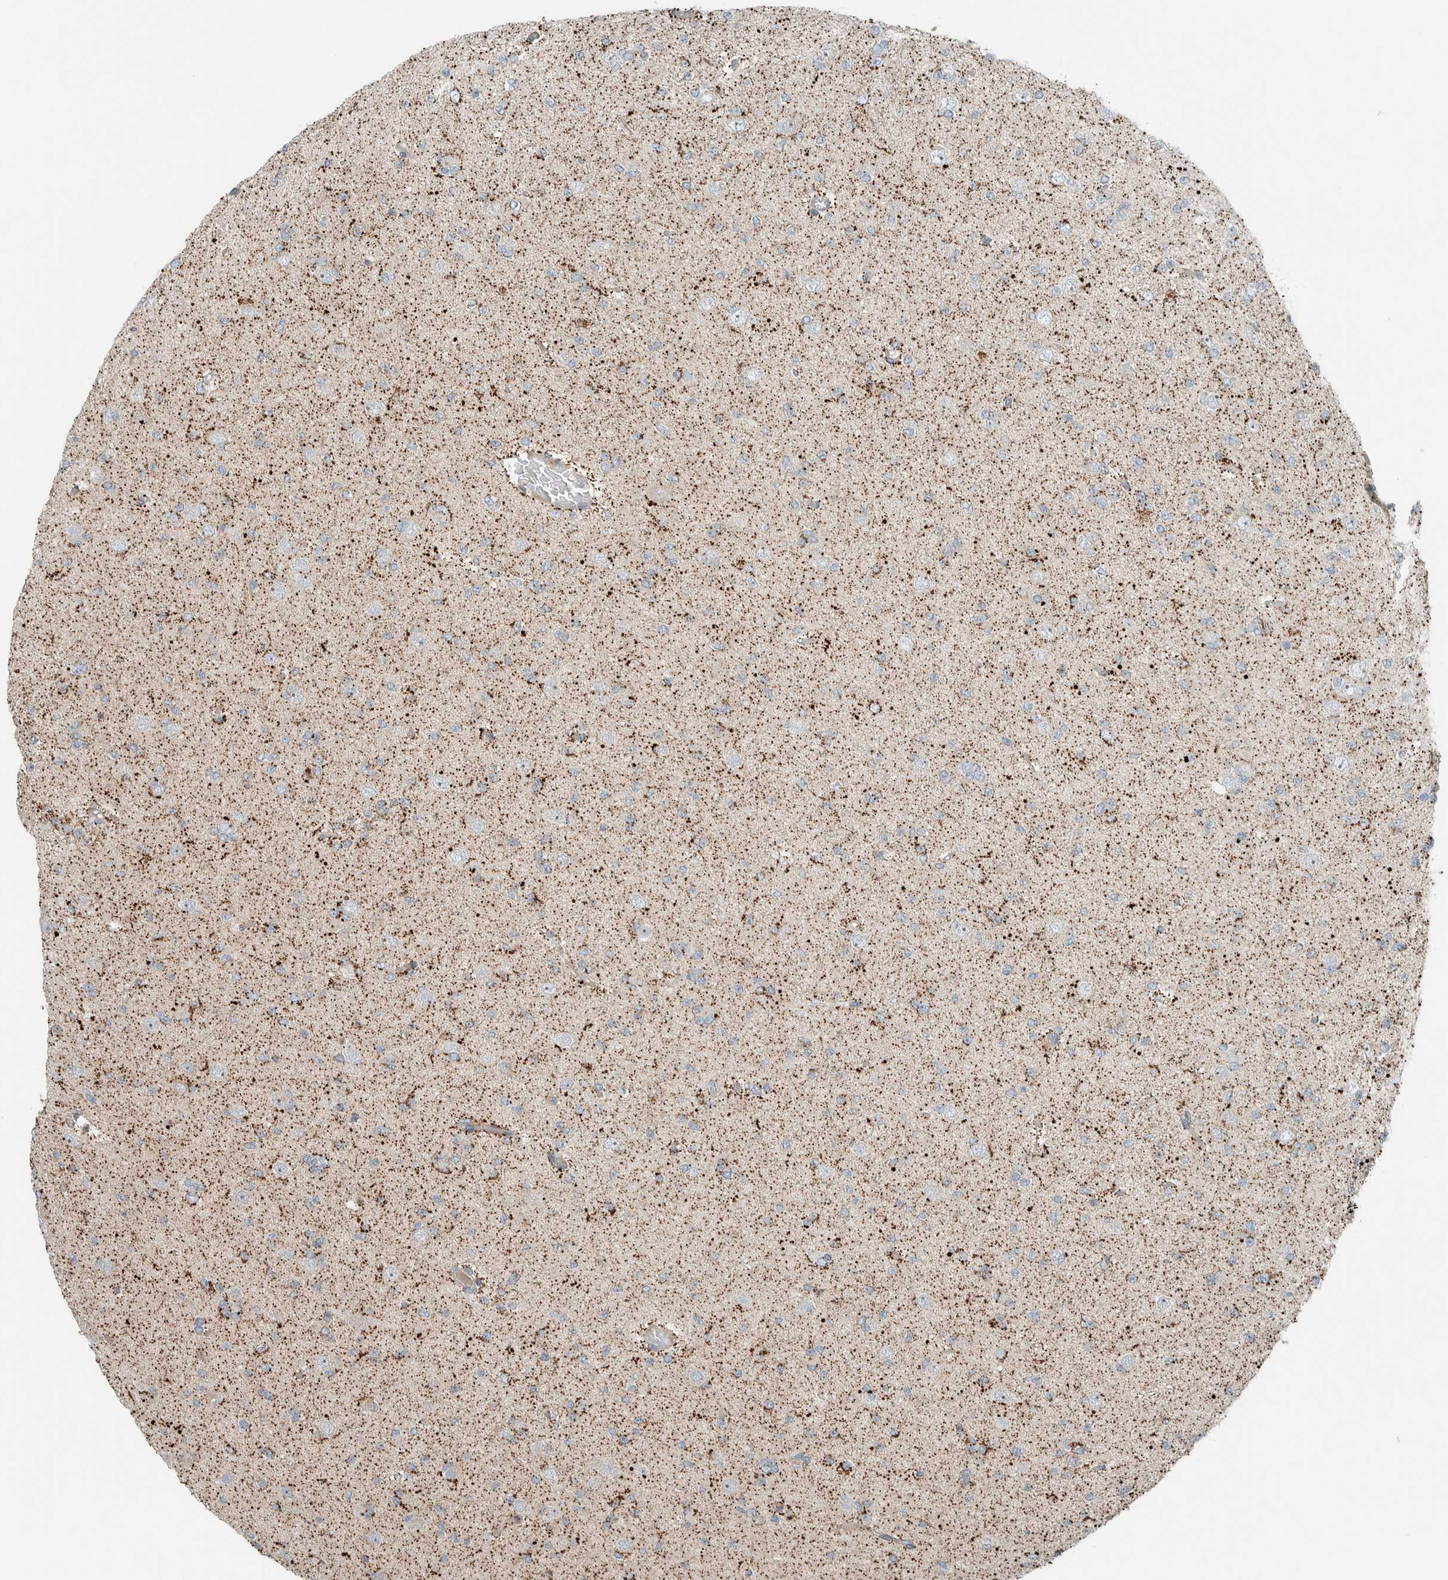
{"staining": {"intensity": "negative", "quantity": "none", "location": "none"}, "tissue": "glioma", "cell_type": "Tumor cells", "image_type": "cancer", "snomed": [{"axis": "morphology", "description": "Glioma, malignant, Low grade"}, {"axis": "topography", "description": "Brain"}], "caption": "There is no significant expression in tumor cells of malignant glioma (low-grade).", "gene": "SLFN12L", "patient": {"sex": "female", "age": 22}}